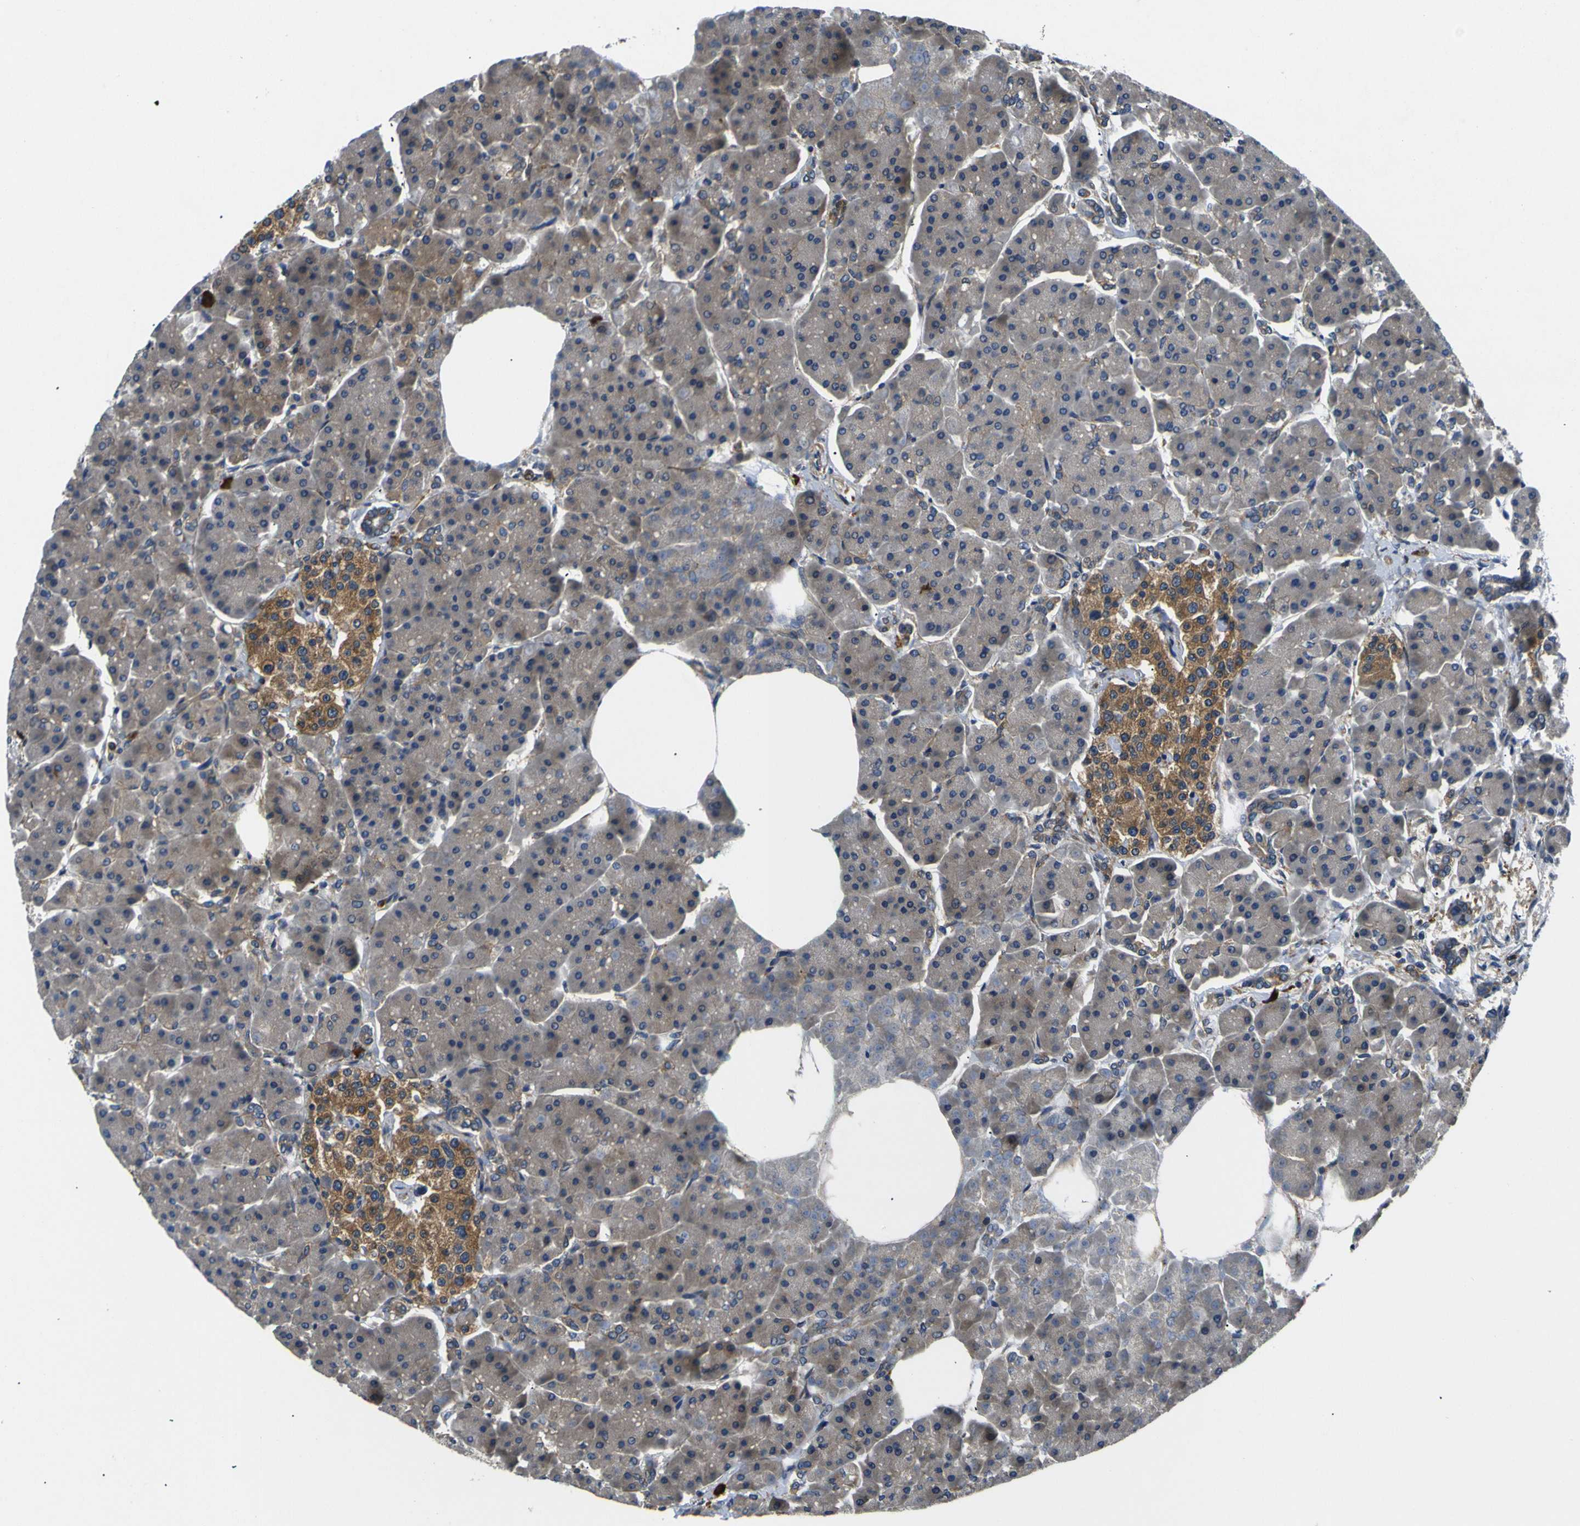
{"staining": {"intensity": "weak", "quantity": ">75%", "location": "cytoplasmic/membranous"}, "tissue": "pancreas", "cell_type": "Exocrine glandular cells", "image_type": "normal", "snomed": [{"axis": "morphology", "description": "Normal tissue, NOS"}, {"axis": "topography", "description": "Pancreas"}], "caption": "IHC (DAB) staining of unremarkable human pancreas shows weak cytoplasmic/membranous protein staining in approximately >75% of exocrine glandular cells. (brown staining indicates protein expression, while blue staining denotes nuclei).", "gene": "RAB1B", "patient": {"sex": "female", "age": 70}}